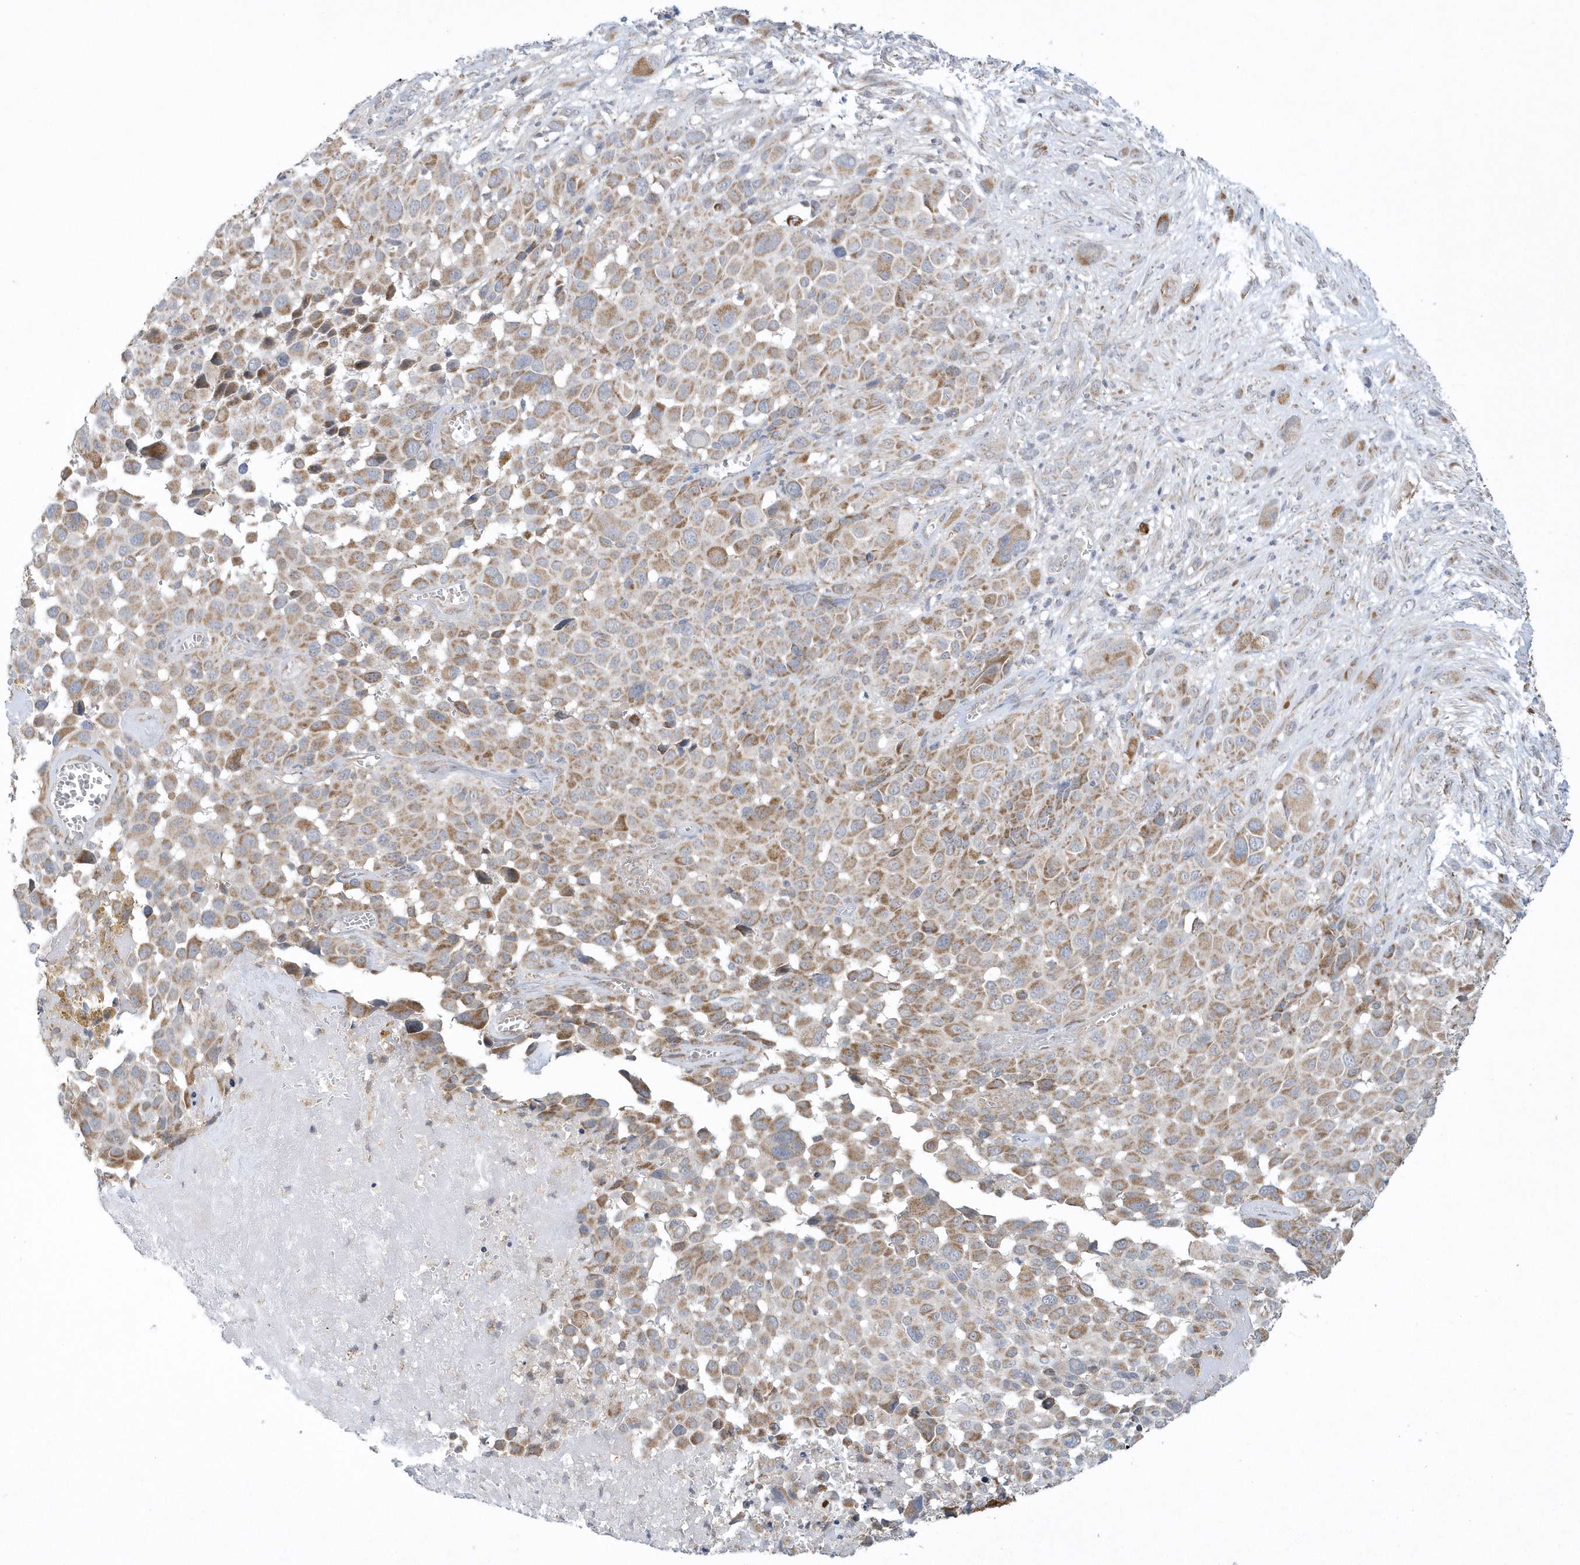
{"staining": {"intensity": "moderate", "quantity": ">75%", "location": "cytoplasmic/membranous"}, "tissue": "melanoma", "cell_type": "Tumor cells", "image_type": "cancer", "snomed": [{"axis": "morphology", "description": "Malignant melanoma, NOS"}, {"axis": "topography", "description": "Skin of trunk"}], "caption": "A high-resolution photomicrograph shows IHC staining of malignant melanoma, which shows moderate cytoplasmic/membranous staining in approximately >75% of tumor cells. (DAB (3,3'-diaminobenzidine) = brown stain, brightfield microscopy at high magnification).", "gene": "SLX9", "patient": {"sex": "male", "age": 71}}